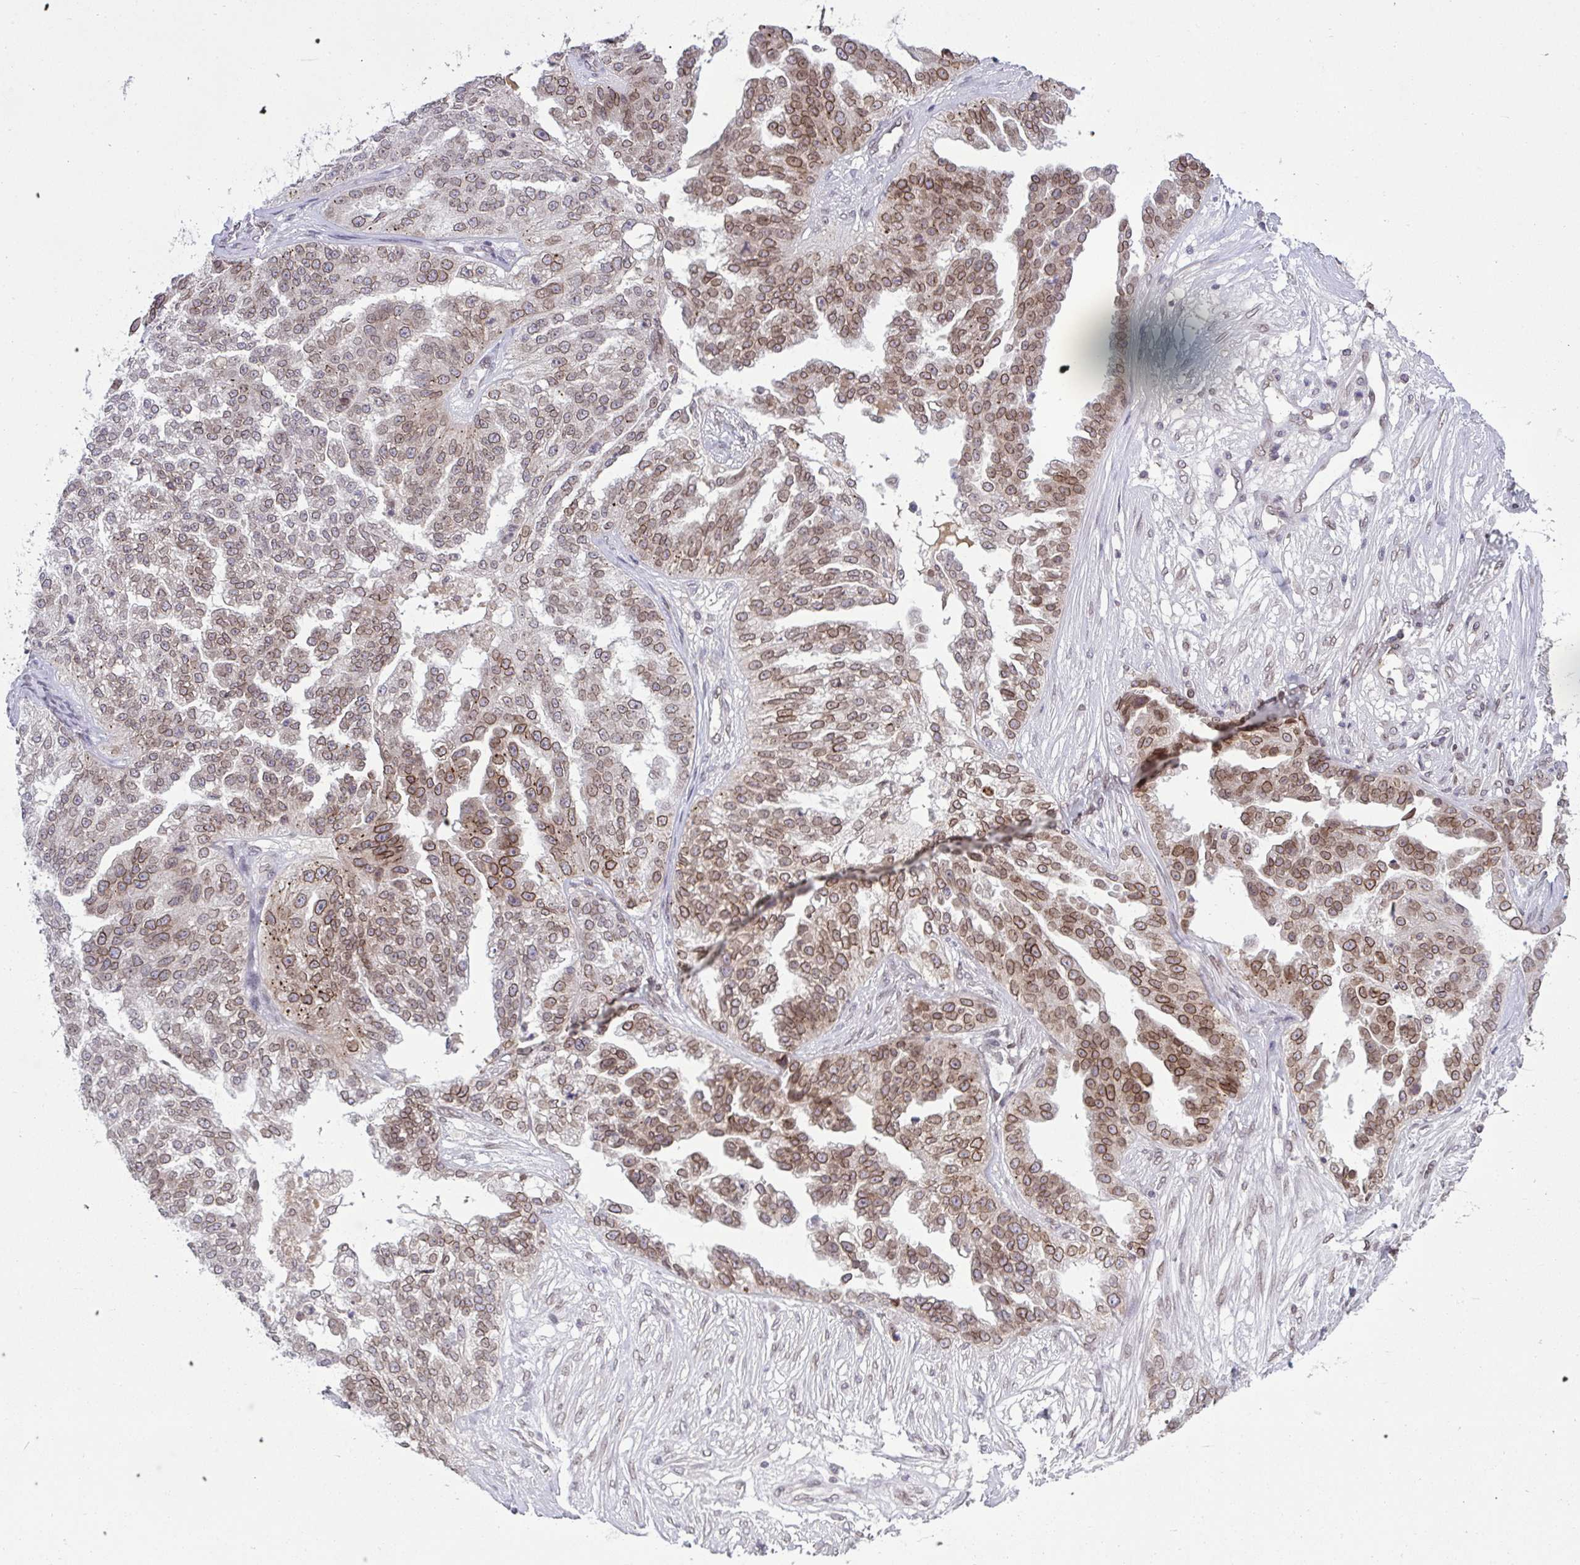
{"staining": {"intensity": "moderate", "quantity": ">75%", "location": "cytoplasmic/membranous,nuclear"}, "tissue": "ovarian cancer", "cell_type": "Tumor cells", "image_type": "cancer", "snomed": [{"axis": "morphology", "description": "Cystadenocarcinoma, serous, NOS"}, {"axis": "topography", "description": "Ovary"}], "caption": "Immunohistochemical staining of ovarian serous cystadenocarcinoma exhibits medium levels of moderate cytoplasmic/membranous and nuclear protein staining in about >75% of tumor cells.", "gene": "RANBP2", "patient": {"sex": "female", "age": 58}}